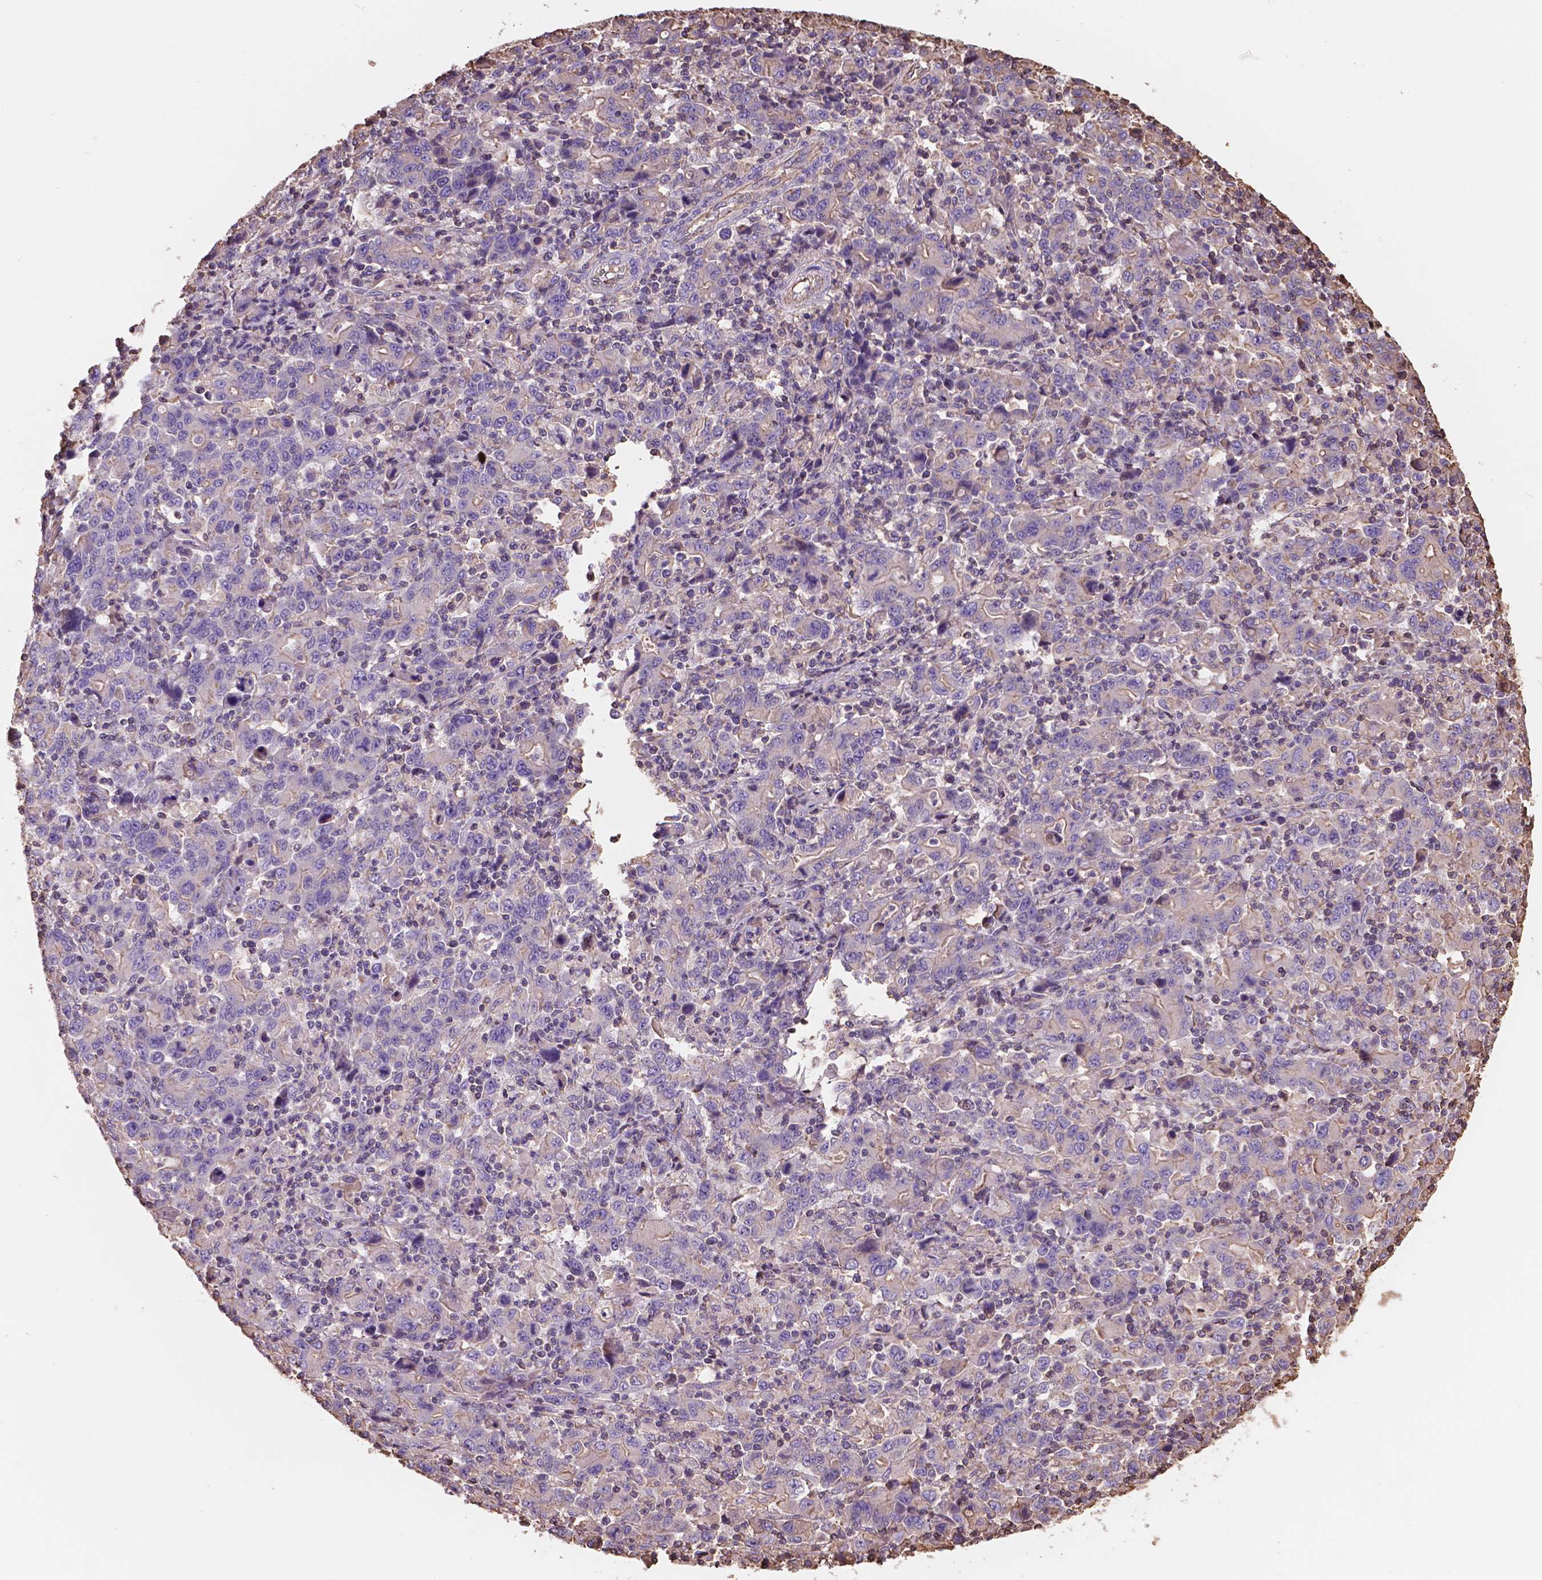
{"staining": {"intensity": "negative", "quantity": "none", "location": "none"}, "tissue": "stomach cancer", "cell_type": "Tumor cells", "image_type": "cancer", "snomed": [{"axis": "morphology", "description": "Adenocarcinoma, NOS"}, {"axis": "topography", "description": "Stomach, upper"}], "caption": "Photomicrograph shows no protein positivity in tumor cells of stomach cancer (adenocarcinoma) tissue. (Brightfield microscopy of DAB (3,3'-diaminobenzidine) IHC at high magnification).", "gene": "NIPA2", "patient": {"sex": "male", "age": 69}}